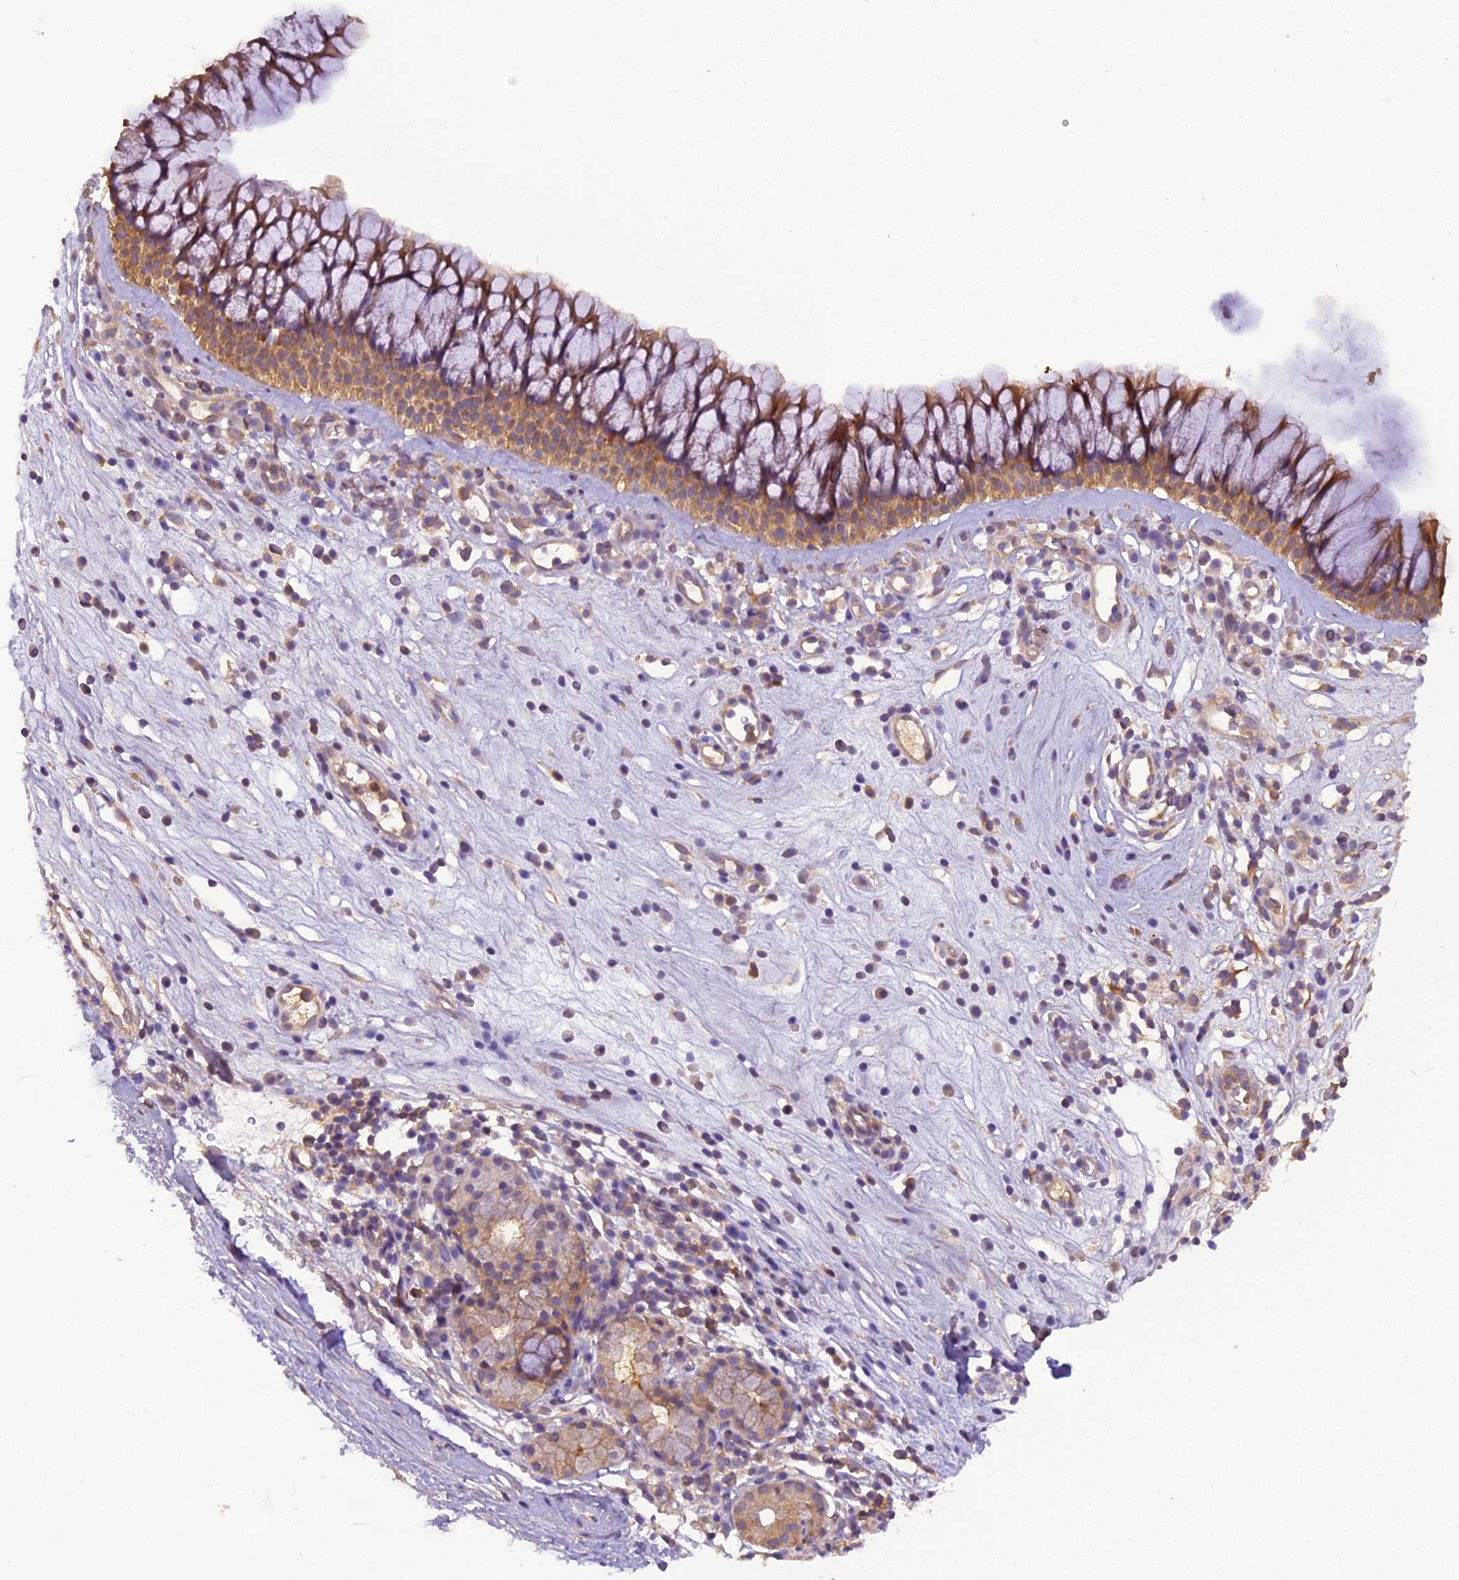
{"staining": {"intensity": "moderate", "quantity": ">75%", "location": "cytoplasmic/membranous"}, "tissue": "nasopharynx", "cell_type": "Respiratory epithelial cells", "image_type": "normal", "snomed": [{"axis": "morphology", "description": "Normal tissue, NOS"}, {"axis": "morphology", "description": "Inflammation, NOS"}, {"axis": "morphology", "description": "Malignant melanoma, Metastatic site"}, {"axis": "topography", "description": "Nasopharynx"}], "caption": "Nasopharynx stained for a protein exhibits moderate cytoplasmic/membranous positivity in respiratory epithelial cells. (DAB IHC, brown staining for protein, blue staining for nuclei).", "gene": "STOML1", "patient": {"sex": "male", "age": 70}}